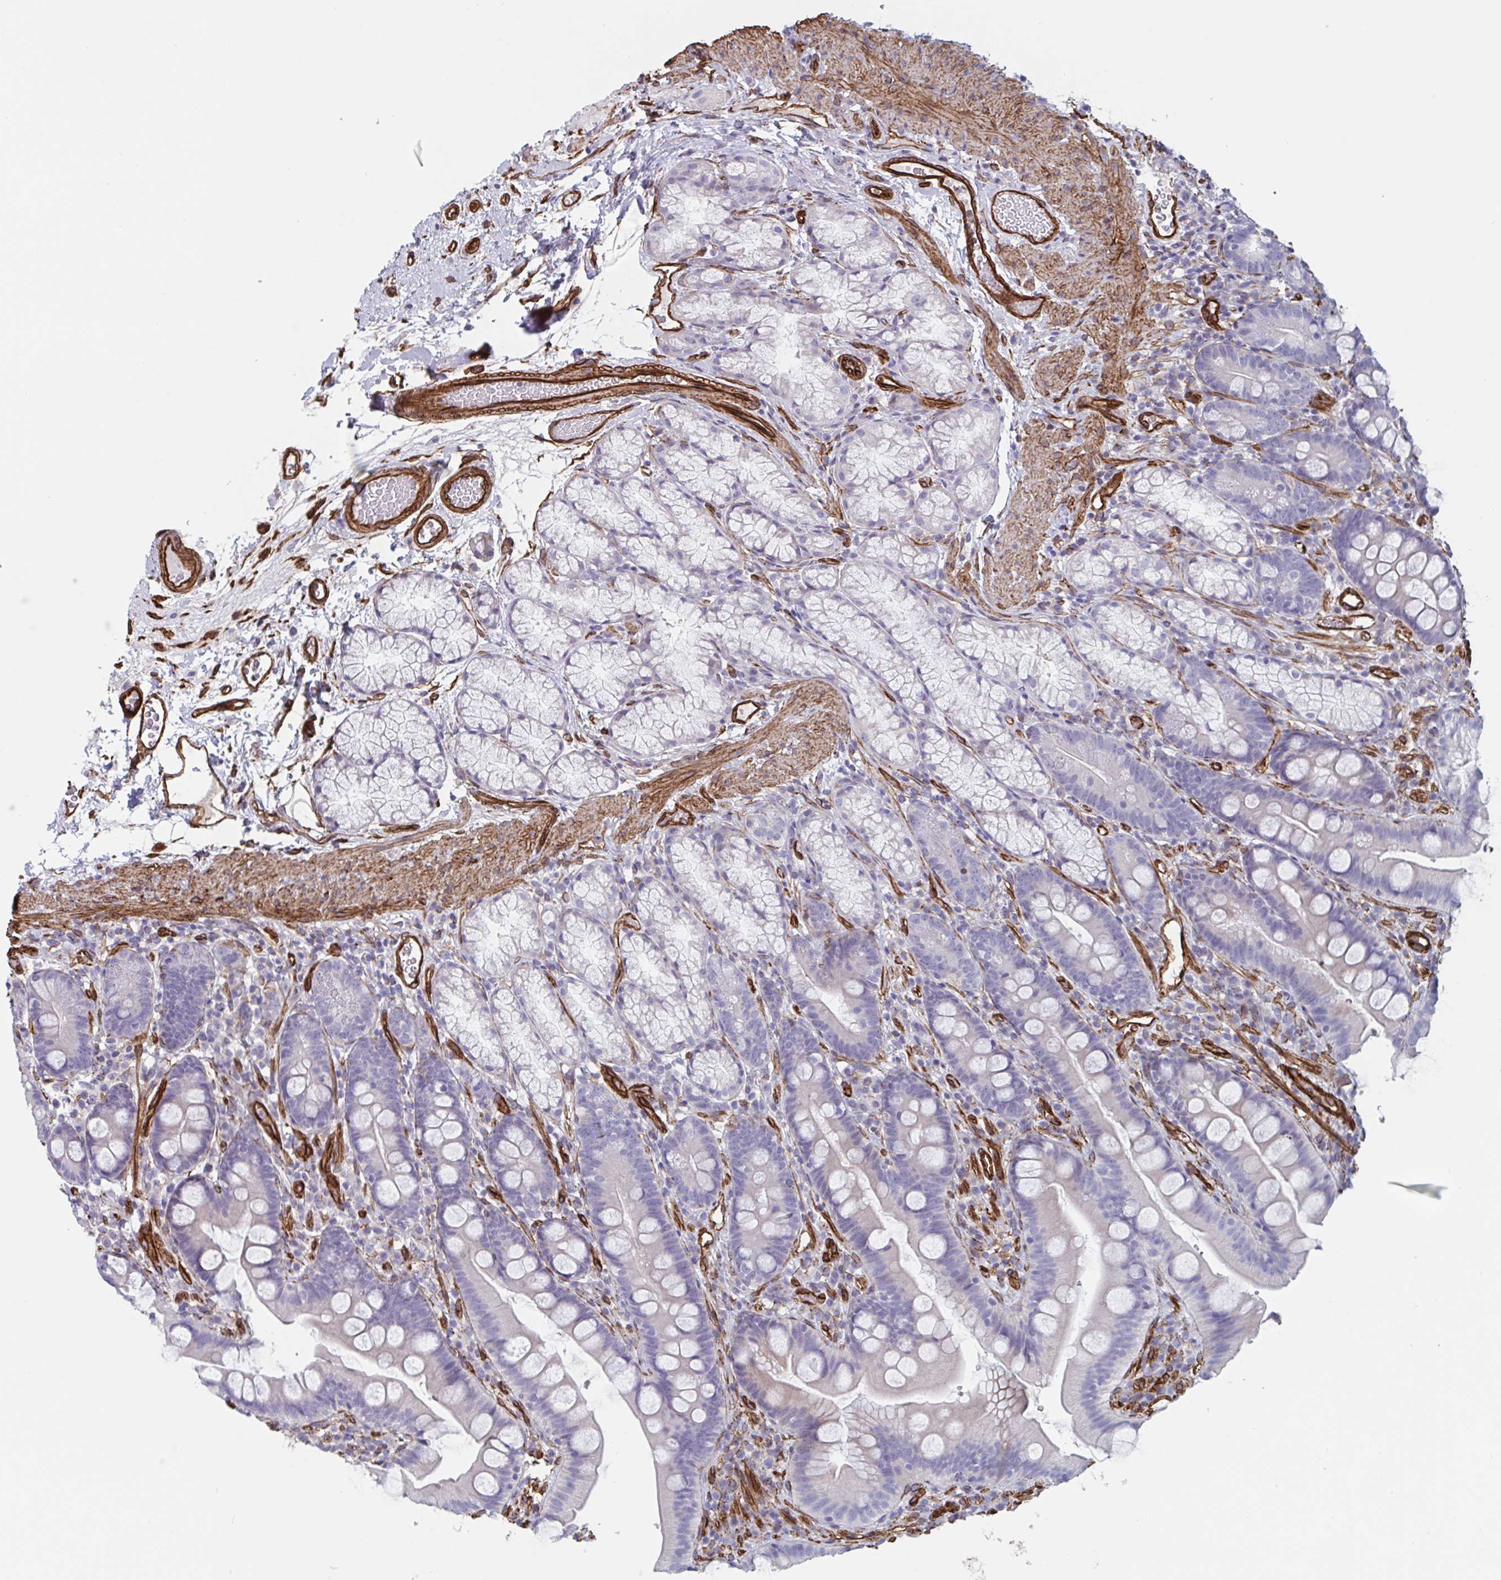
{"staining": {"intensity": "negative", "quantity": "none", "location": "none"}, "tissue": "duodenum", "cell_type": "Glandular cells", "image_type": "normal", "snomed": [{"axis": "morphology", "description": "Normal tissue, NOS"}, {"axis": "topography", "description": "Duodenum"}], "caption": "This is a micrograph of immunohistochemistry (IHC) staining of unremarkable duodenum, which shows no expression in glandular cells. (Immunohistochemistry, brightfield microscopy, high magnification).", "gene": "CITED4", "patient": {"sex": "female", "age": 67}}